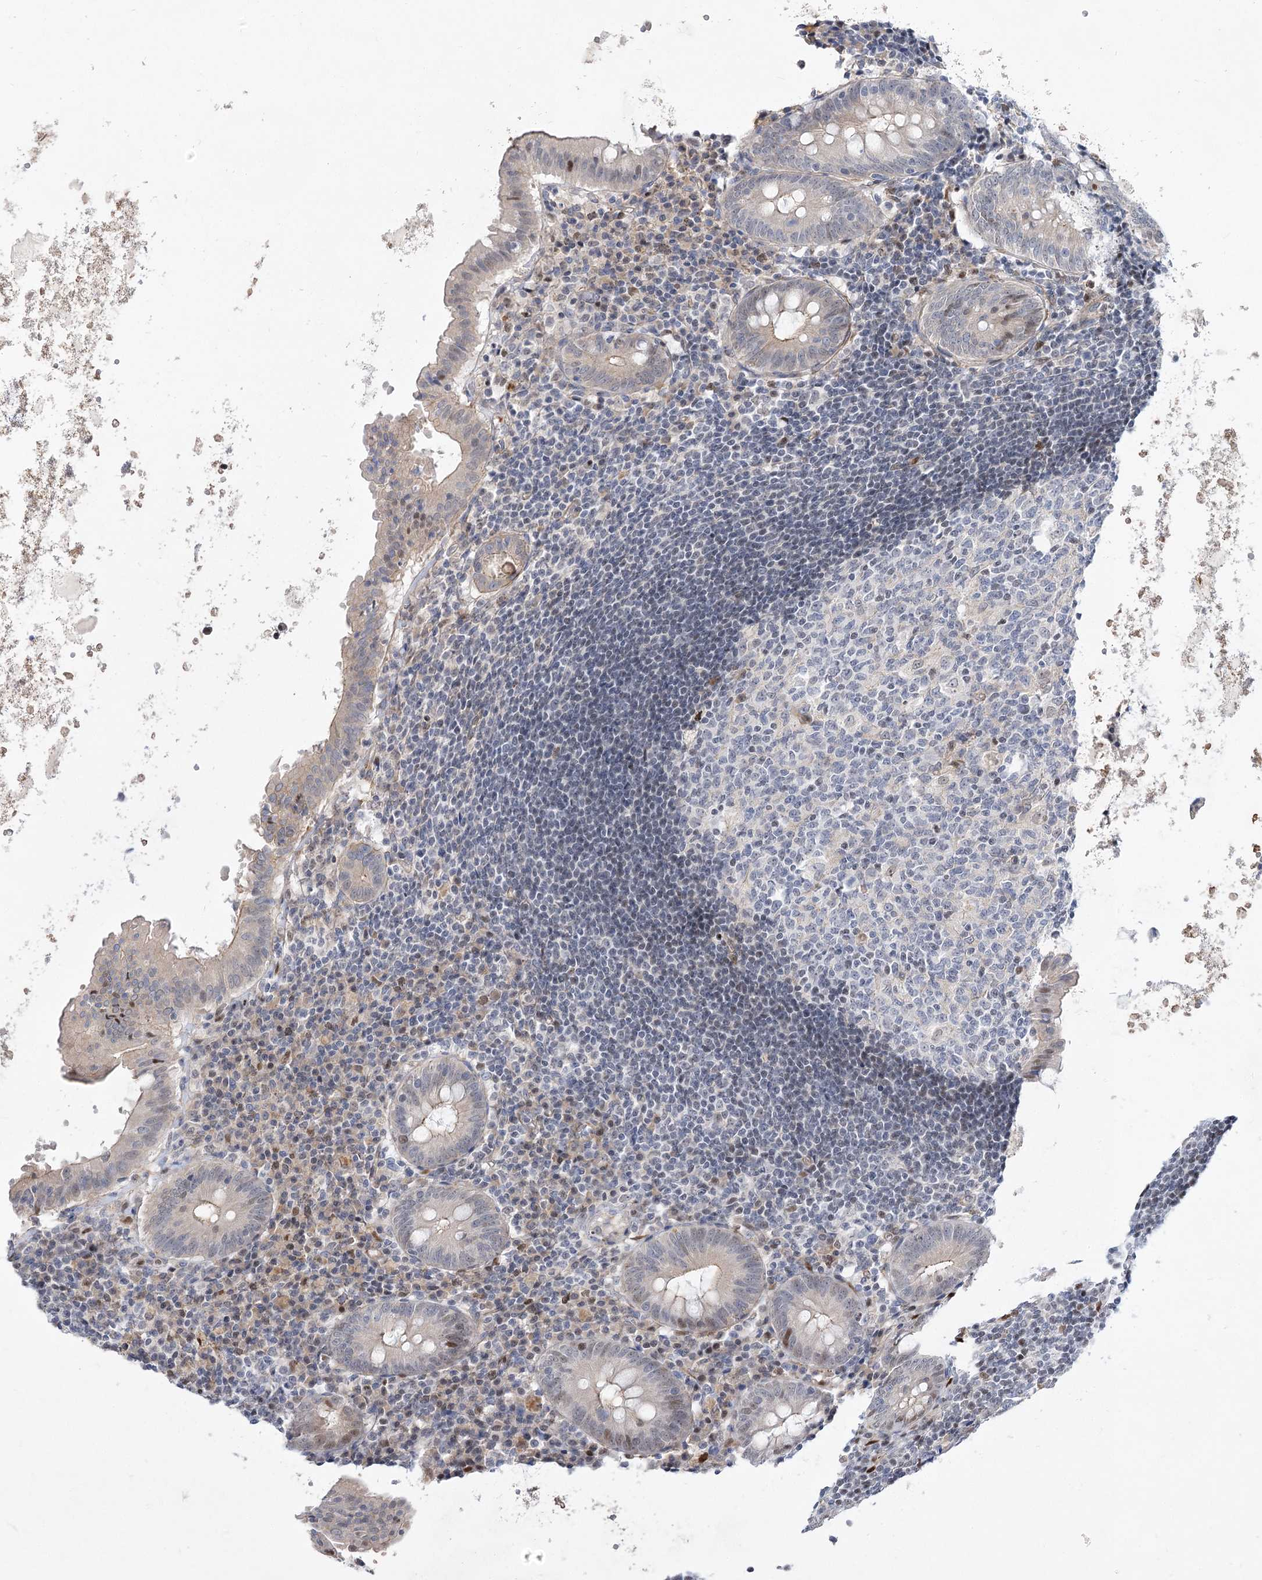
{"staining": {"intensity": "weak", "quantity": "<25%", "location": "cytoplasmic/membranous,nuclear"}, "tissue": "appendix", "cell_type": "Glandular cells", "image_type": "normal", "snomed": [{"axis": "morphology", "description": "Normal tissue, NOS"}, {"axis": "topography", "description": "Appendix"}], "caption": "Immunohistochemistry micrograph of benign human appendix stained for a protein (brown), which reveals no positivity in glandular cells.", "gene": "ARSI", "patient": {"sex": "female", "age": 54}}